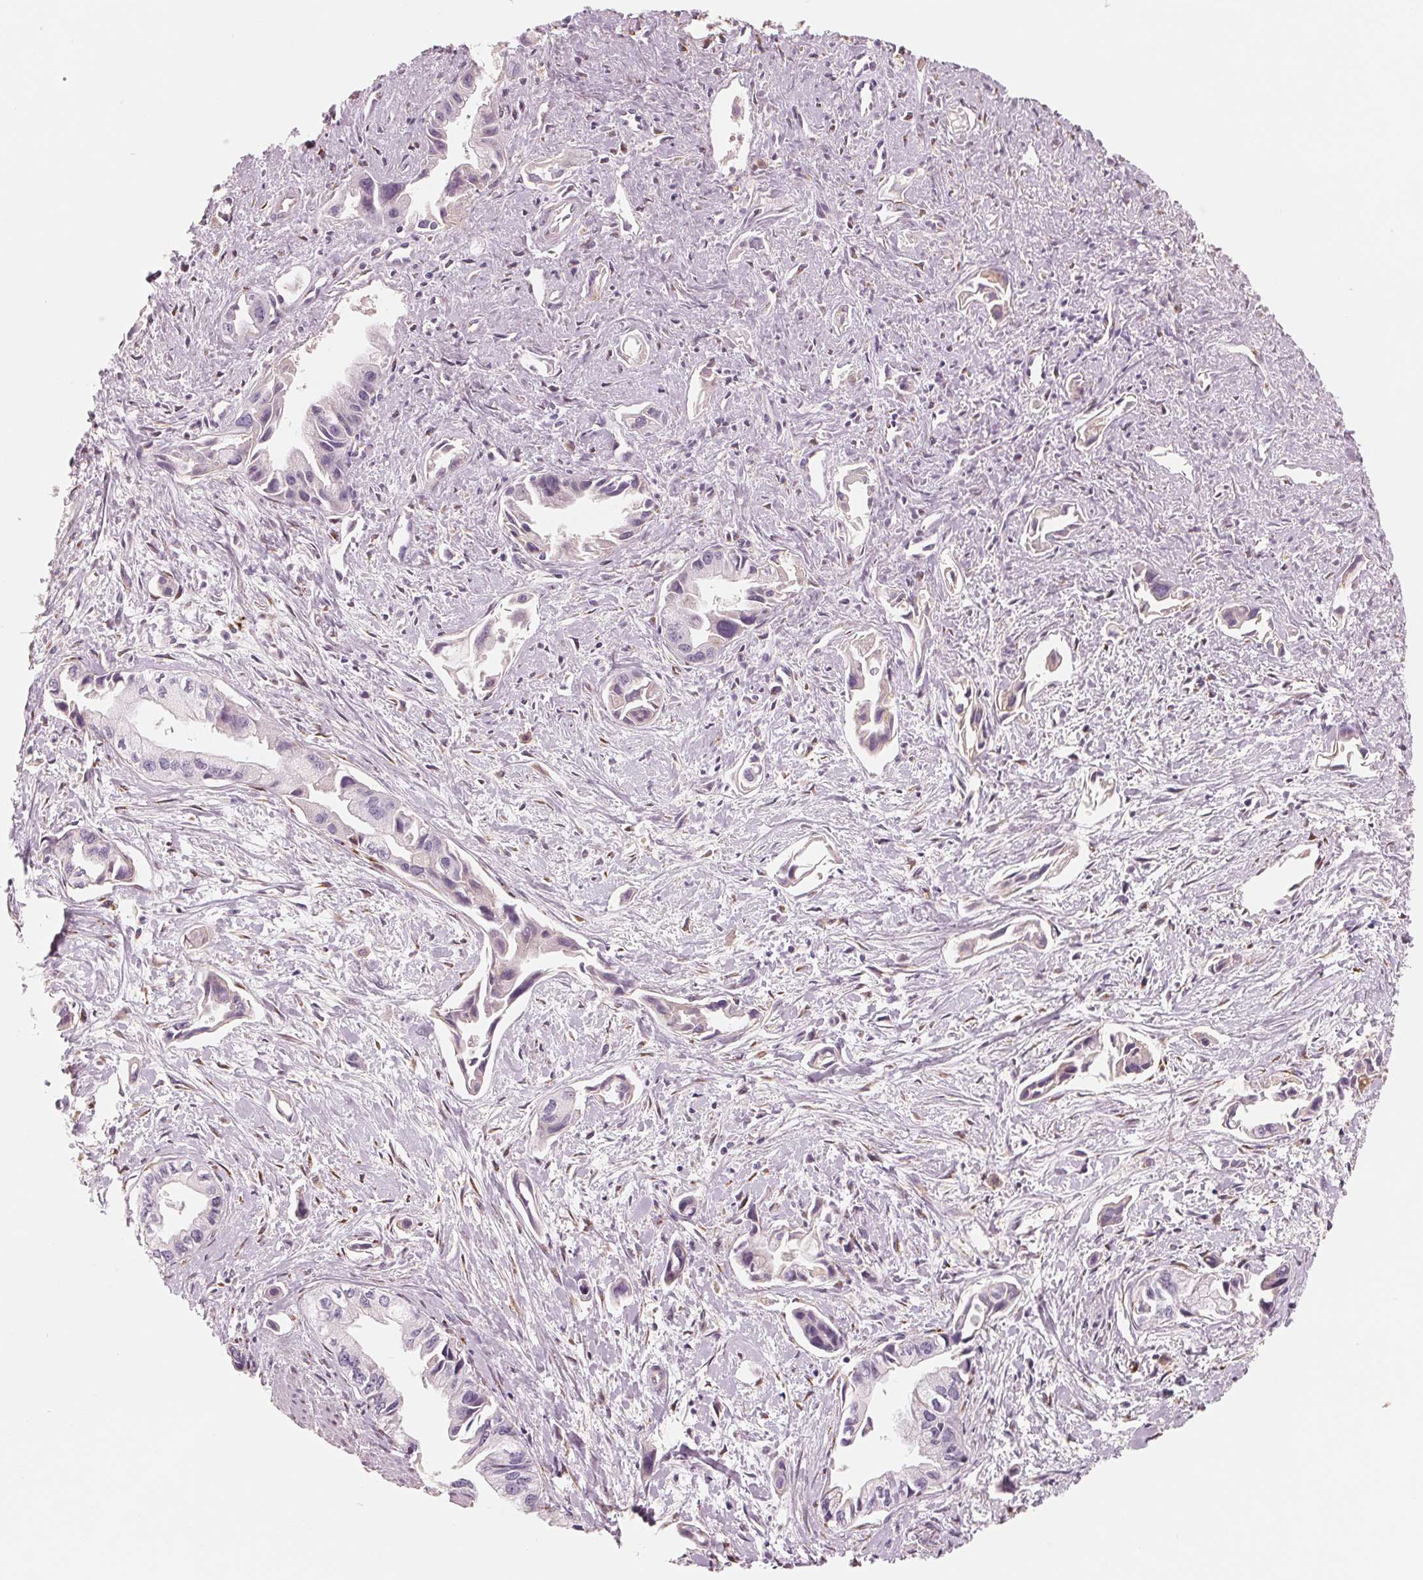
{"staining": {"intensity": "moderate", "quantity": "<25%", "location": "cytoplasmic/membranous"}, "tissue": "pancreatic cancer", "cell_type": "Tumor cells", "image_type": "cancer", "snomed": [{"axis": "morphology", "description": "Adenocarcinoma, NOS"}, {"axis": "topography", "description": "Pancreas"}], "caption": "Human pancreatic adenocarcinoma stained for a protein (brown) exhibits moderate cytoplasmic/membranous positive positivity in approximately <25% of tumor cells.", "gene": "IL9R", "patient": {"sex": "female", "age": 61}}